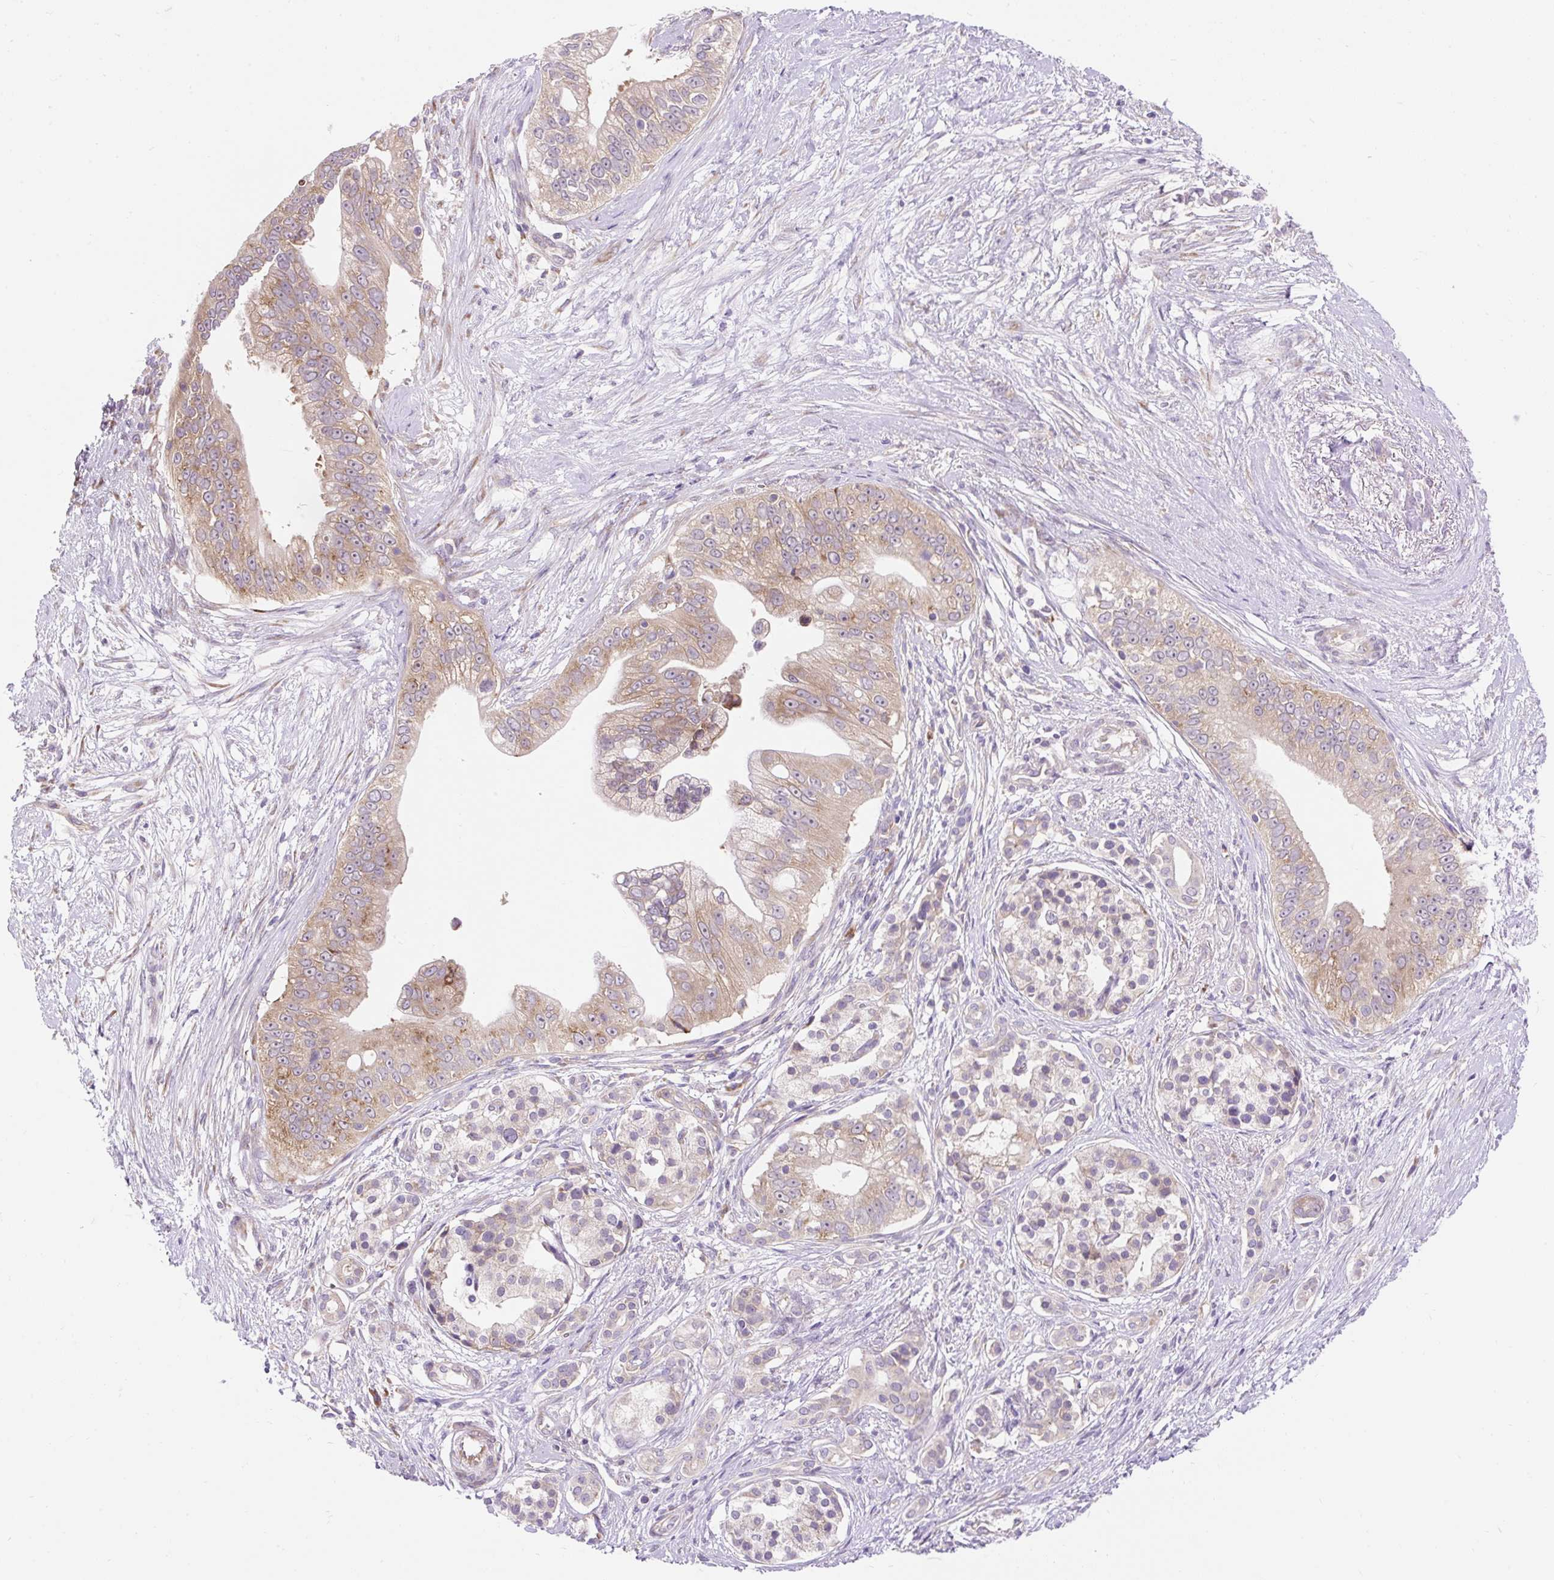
{"staining": {"intensity": "moderate", "quantity": ">75%", "location": "cytoplasmic/membranous"}, "tissue": "pancreatic cancer", "cell_type": "Tumor cells", "image_type": "cancer", "snomed": [{"axis": "morphology", "description": "Adenocarcinoma, NOS"}, {"axis": "topography", "description": "Pancreas"}], "caption": "This image displays immunohistochemistry (IHC) staining of adenocarcinoma (pancreatic), with medium moderate cytoplasmic/membranous staining in approximately >75% of tumor cells.", "gene": "GPR45", "patient": {"sex": "male", "age": 70}}